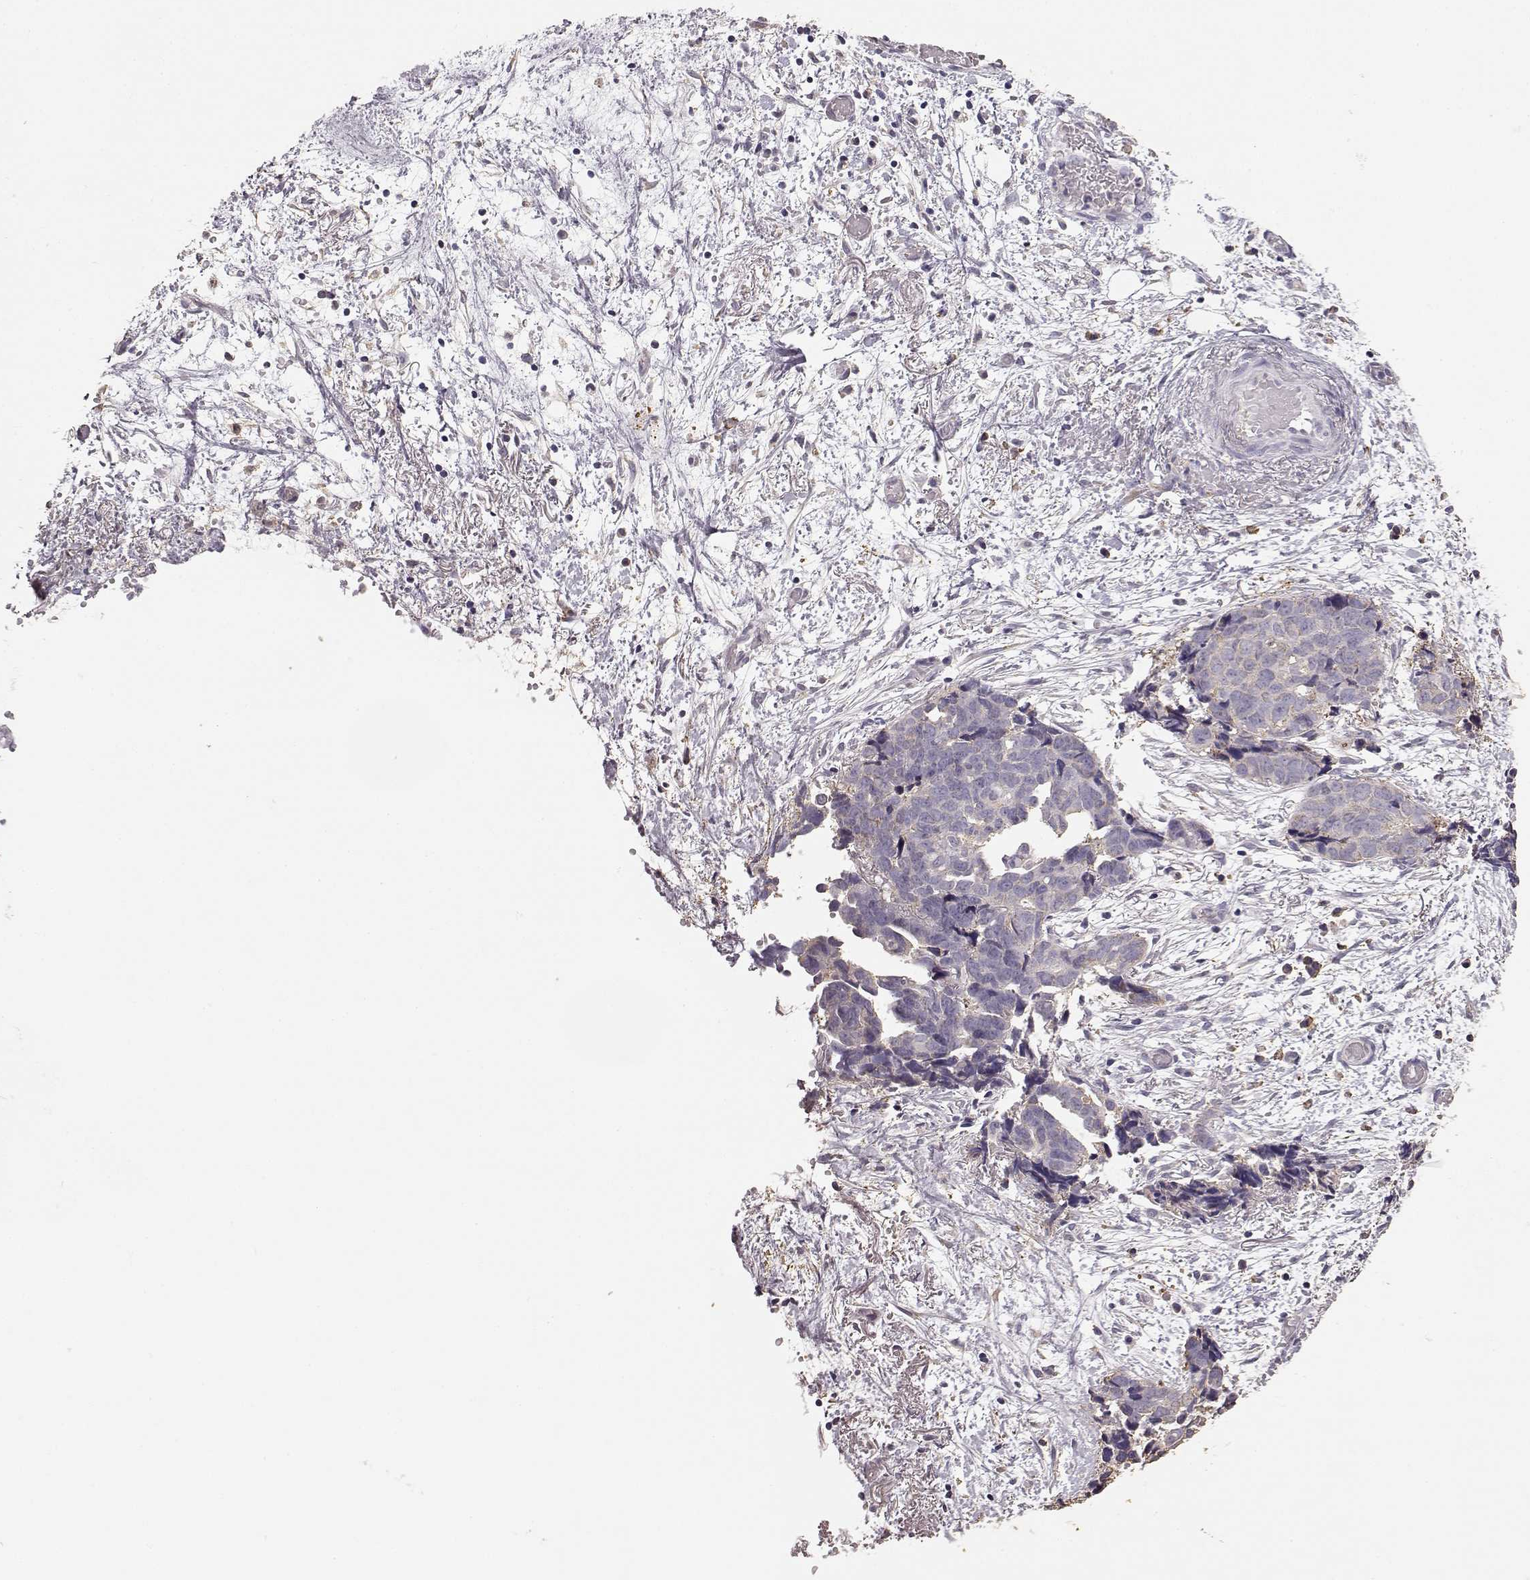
{"staining": {"intensity": "weak", "quantity": "<25%", "location": "cytoplasmic/membranous"}, "tissue": "ovarian cancer", "cell_type": "Tumor cells", "image_type": "cancer", "snomed": [{"axis": "morphology", "description": "Cystadenocarcinoma, serous, NOS"}, {"axis": "topography", "description": "Ovary"}], "caption": "Immunohistochemical staining of ovarian cancer (serous cystadenocarcinoma) reveals no significant positivity in tumor cells.", "gene": "GABRG3", "patient": {"sex": "female", "age": 69}}